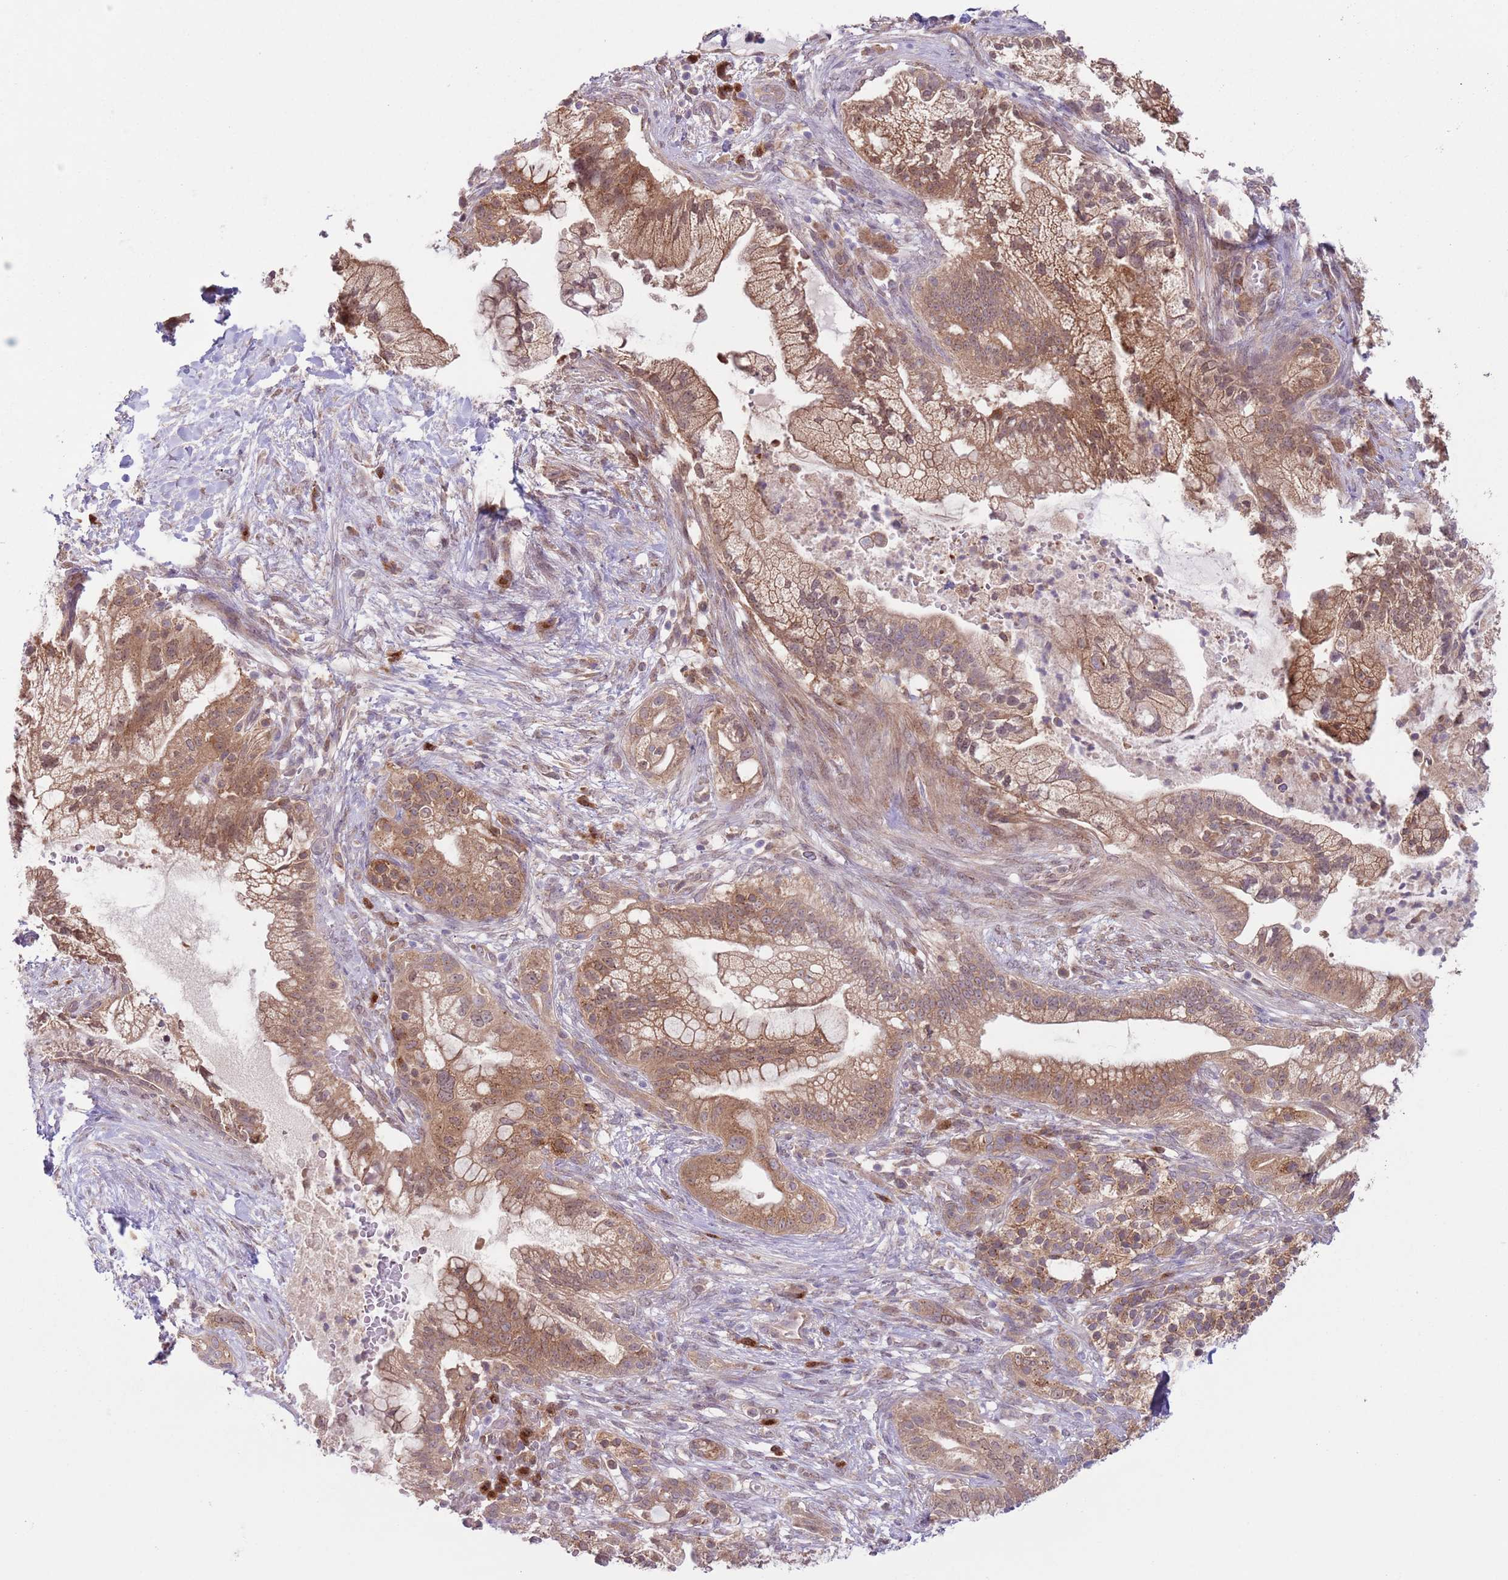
{"staining": {"intensity": "moderate", "quantity": ">75%", "location": "cytoplasmic/membranous"}, "tissue": "pancreatic cancer", "cell_type": "Tumor cells", "image_type": "cancer", "snomed": [{"axis": "morphology", "description": "Adenocarcinoma, NOS"}, {"axis": "topography", "description": "Pancreas"}], "caption": "This photomicrograph exhibits IHC staining of human adenocarcinoma (pancreatic), with medium moderate cytoplasmic/membranous expression in about >75% of tumor cells.", "gene": "COPE", "patient": {"sex": "male", "age": 44}}